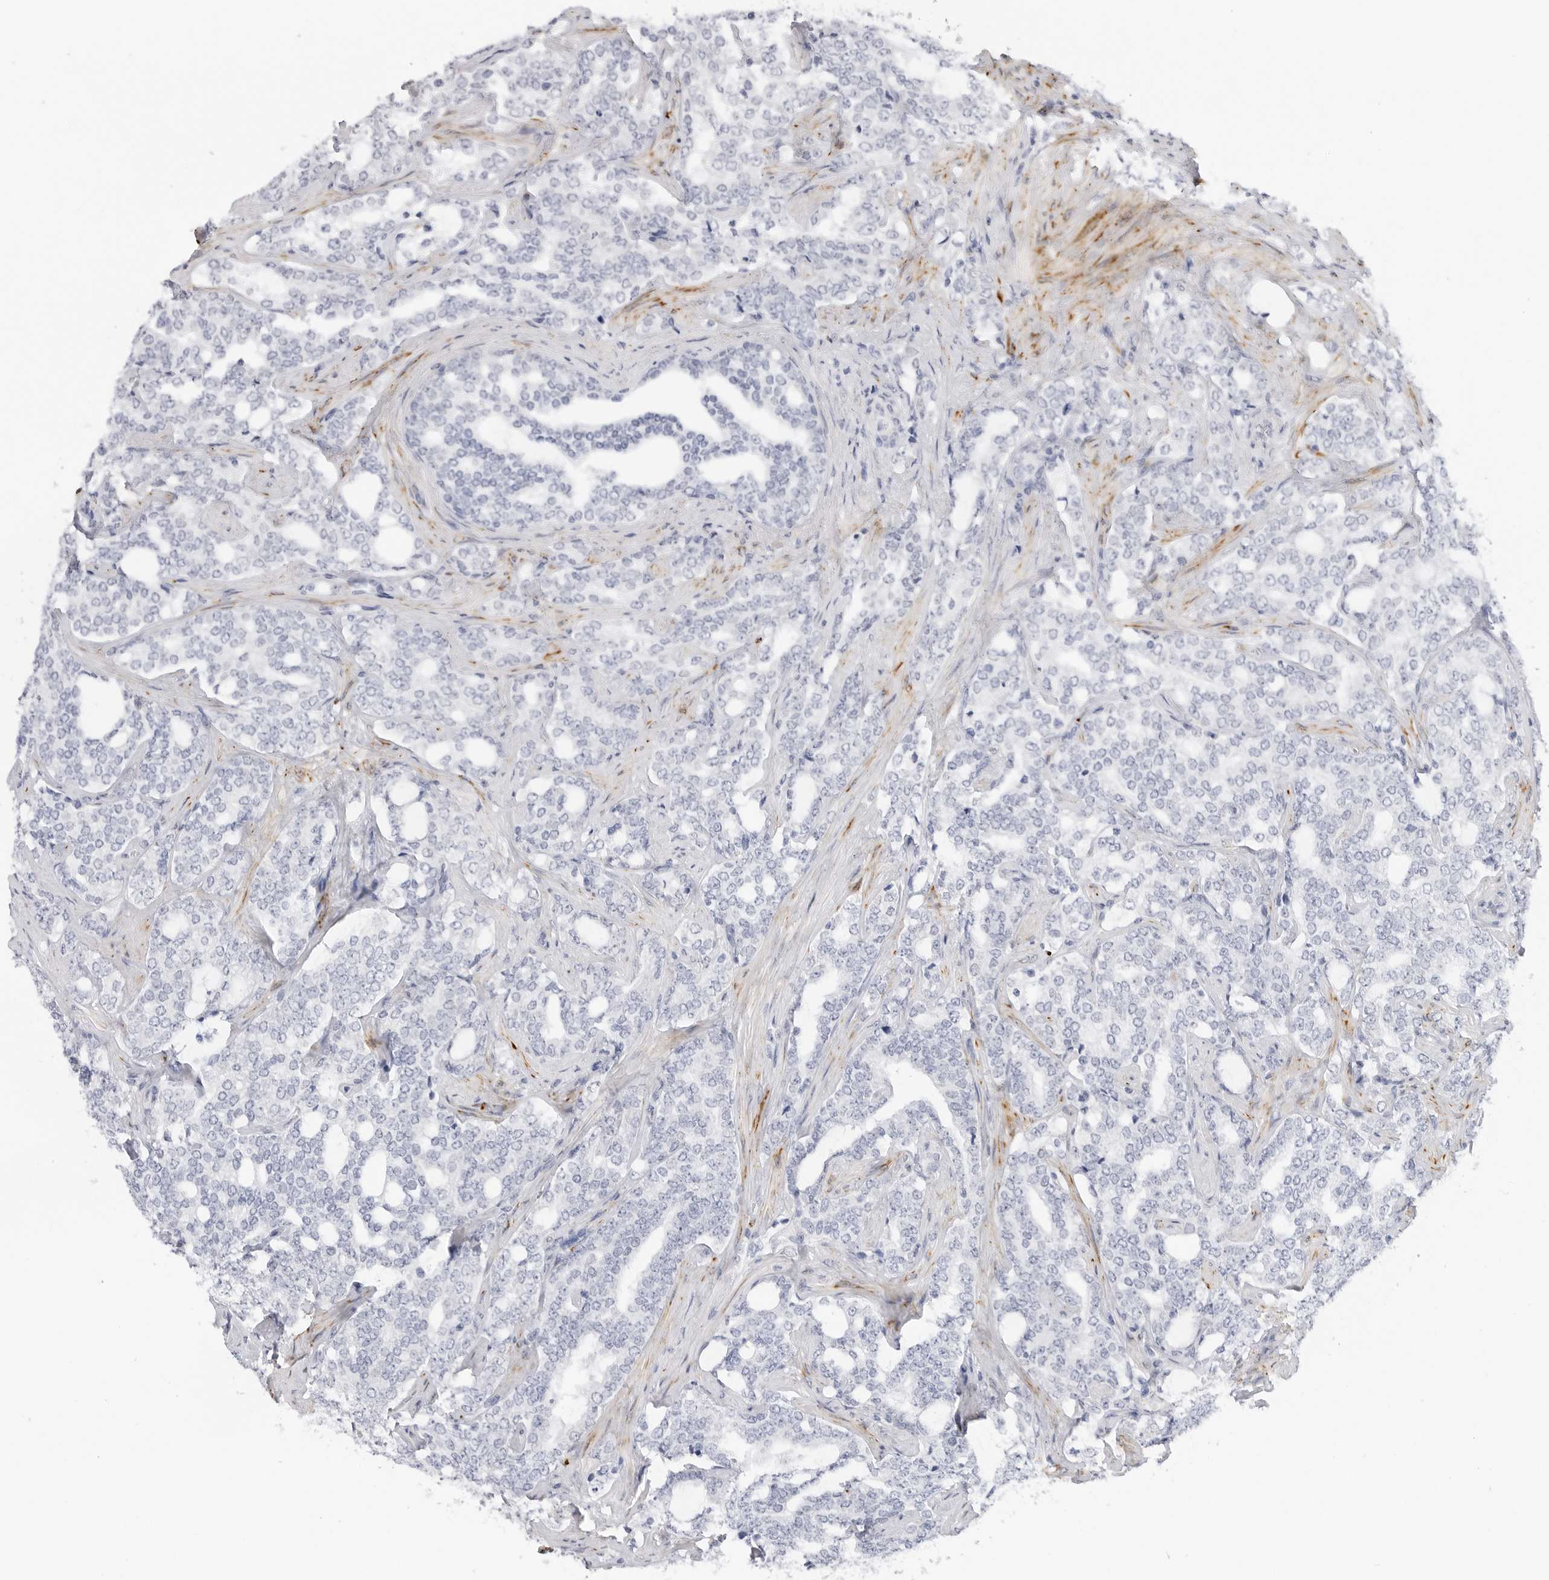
{"staining": {"intensity": "negative", "quantity": "none", "location": "none"}, "tissue": "prostate cancer", "cell_type": "Tumor cells", "image_type": "cancer", "snomed": [{"axis": "morphology", "description": "Adenocarcinoma, High grade"}, {"axis": "topography", "description": "Prostate"}], "caption": "A histopathology image of human prostate cancer (adenocarcinoma (high-grade)) is negative for staining in tumor cells.", "gene": "HSPB7", "patient": {"sex": "male", "age": 64}}